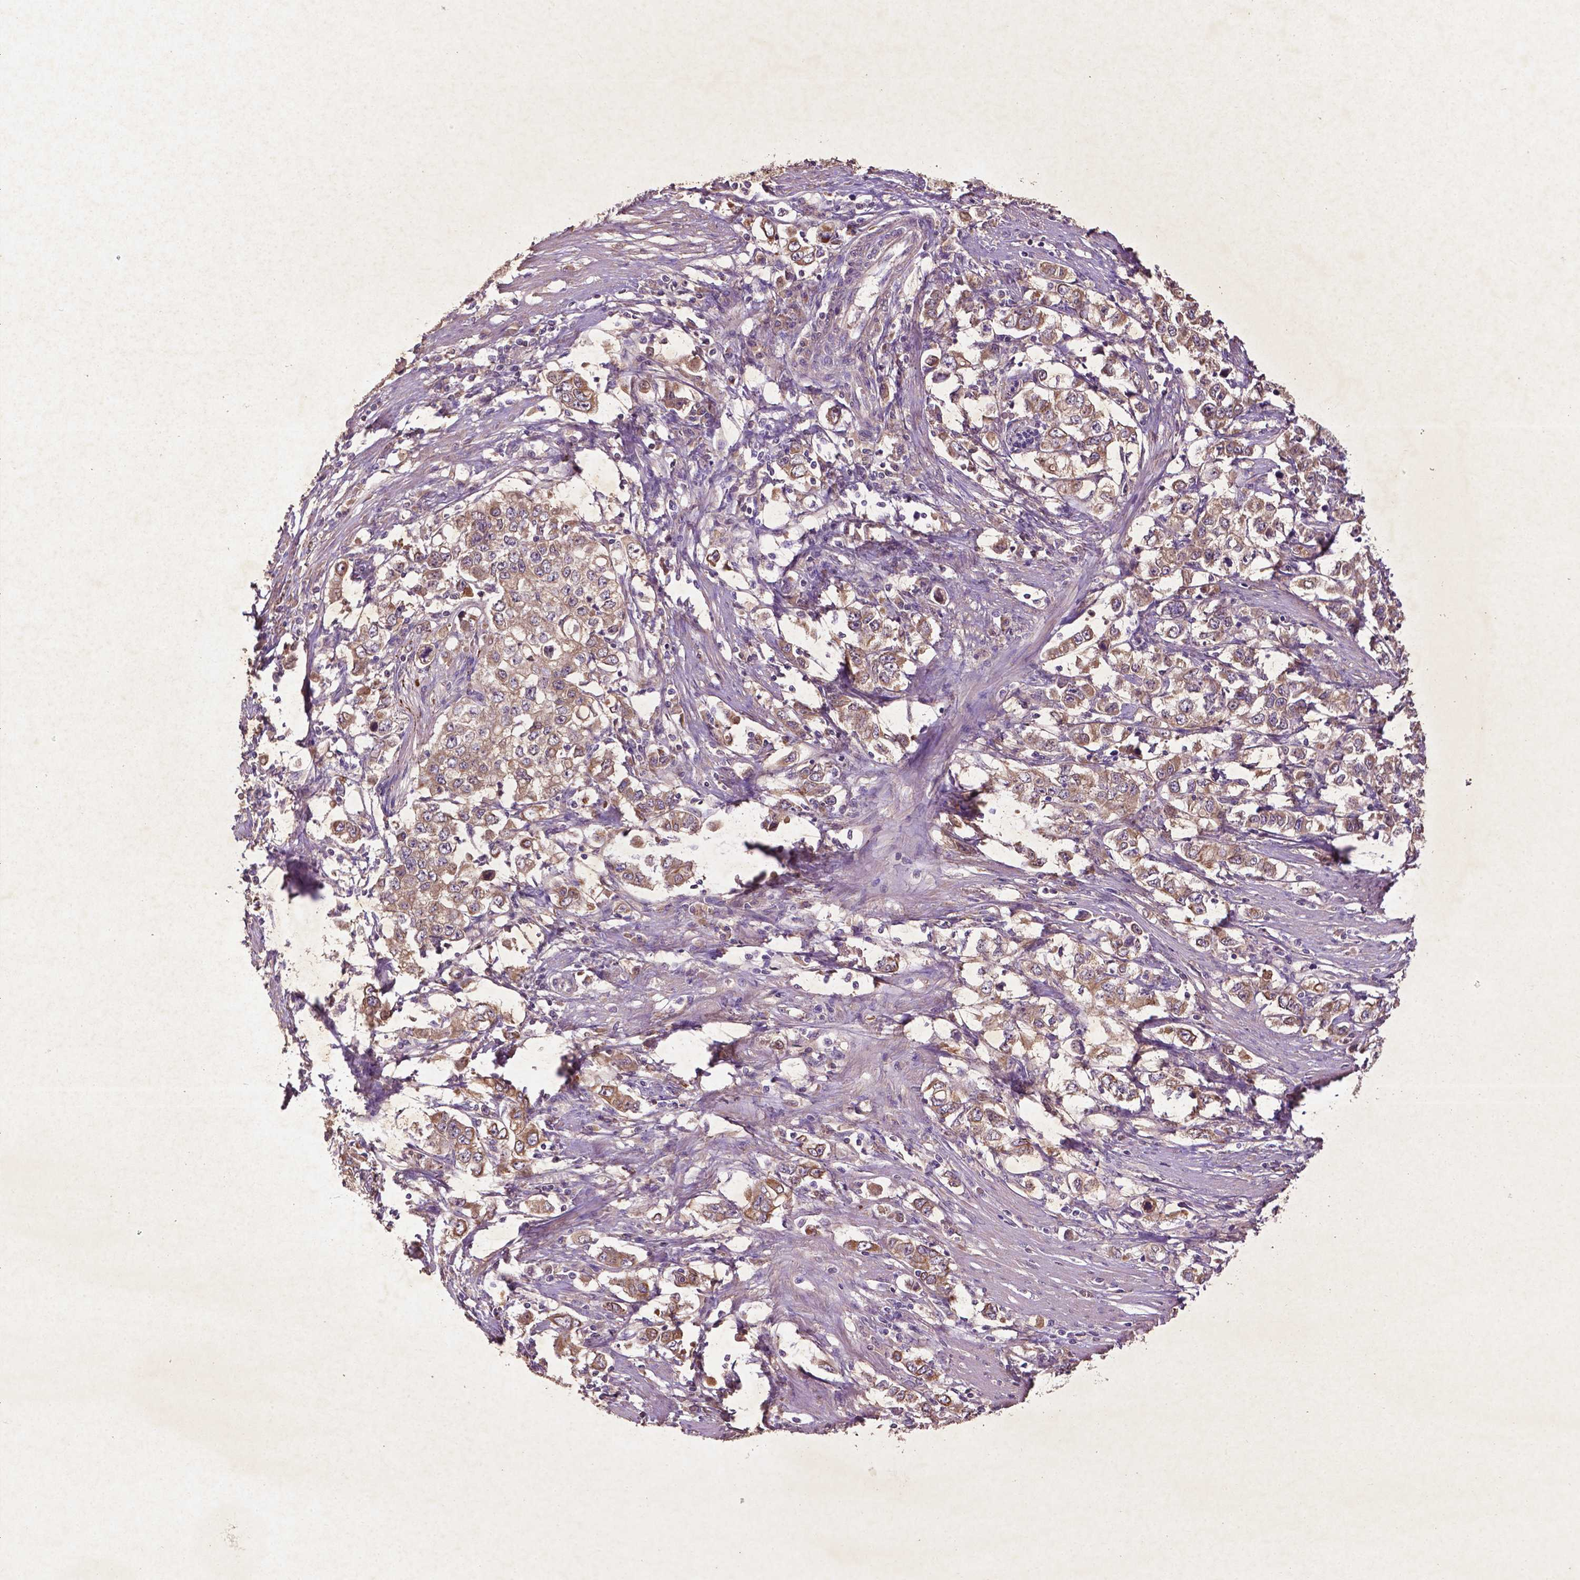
{"staining": {"intensity": "moderate", "quantity": ">75%", "location": "cytoplasmic/membranous"}, "tissue": "stomach cancer", "cell_type": "Tumor cells", "image_type": "cancer", "snomed": [{"axis": "morphology", "description": "Adenocarcinoma, NOS"}, {"axis": "topography", "description": "Stomach, lower"}], "caption": "Stomach cancer (adenocarcinoma) tissue displays moderate cytoplasmic/membranous expression in approximately >75% of tumor cells", "gene": "COQ2", "patient": {"sex": "female", "age": 72}}